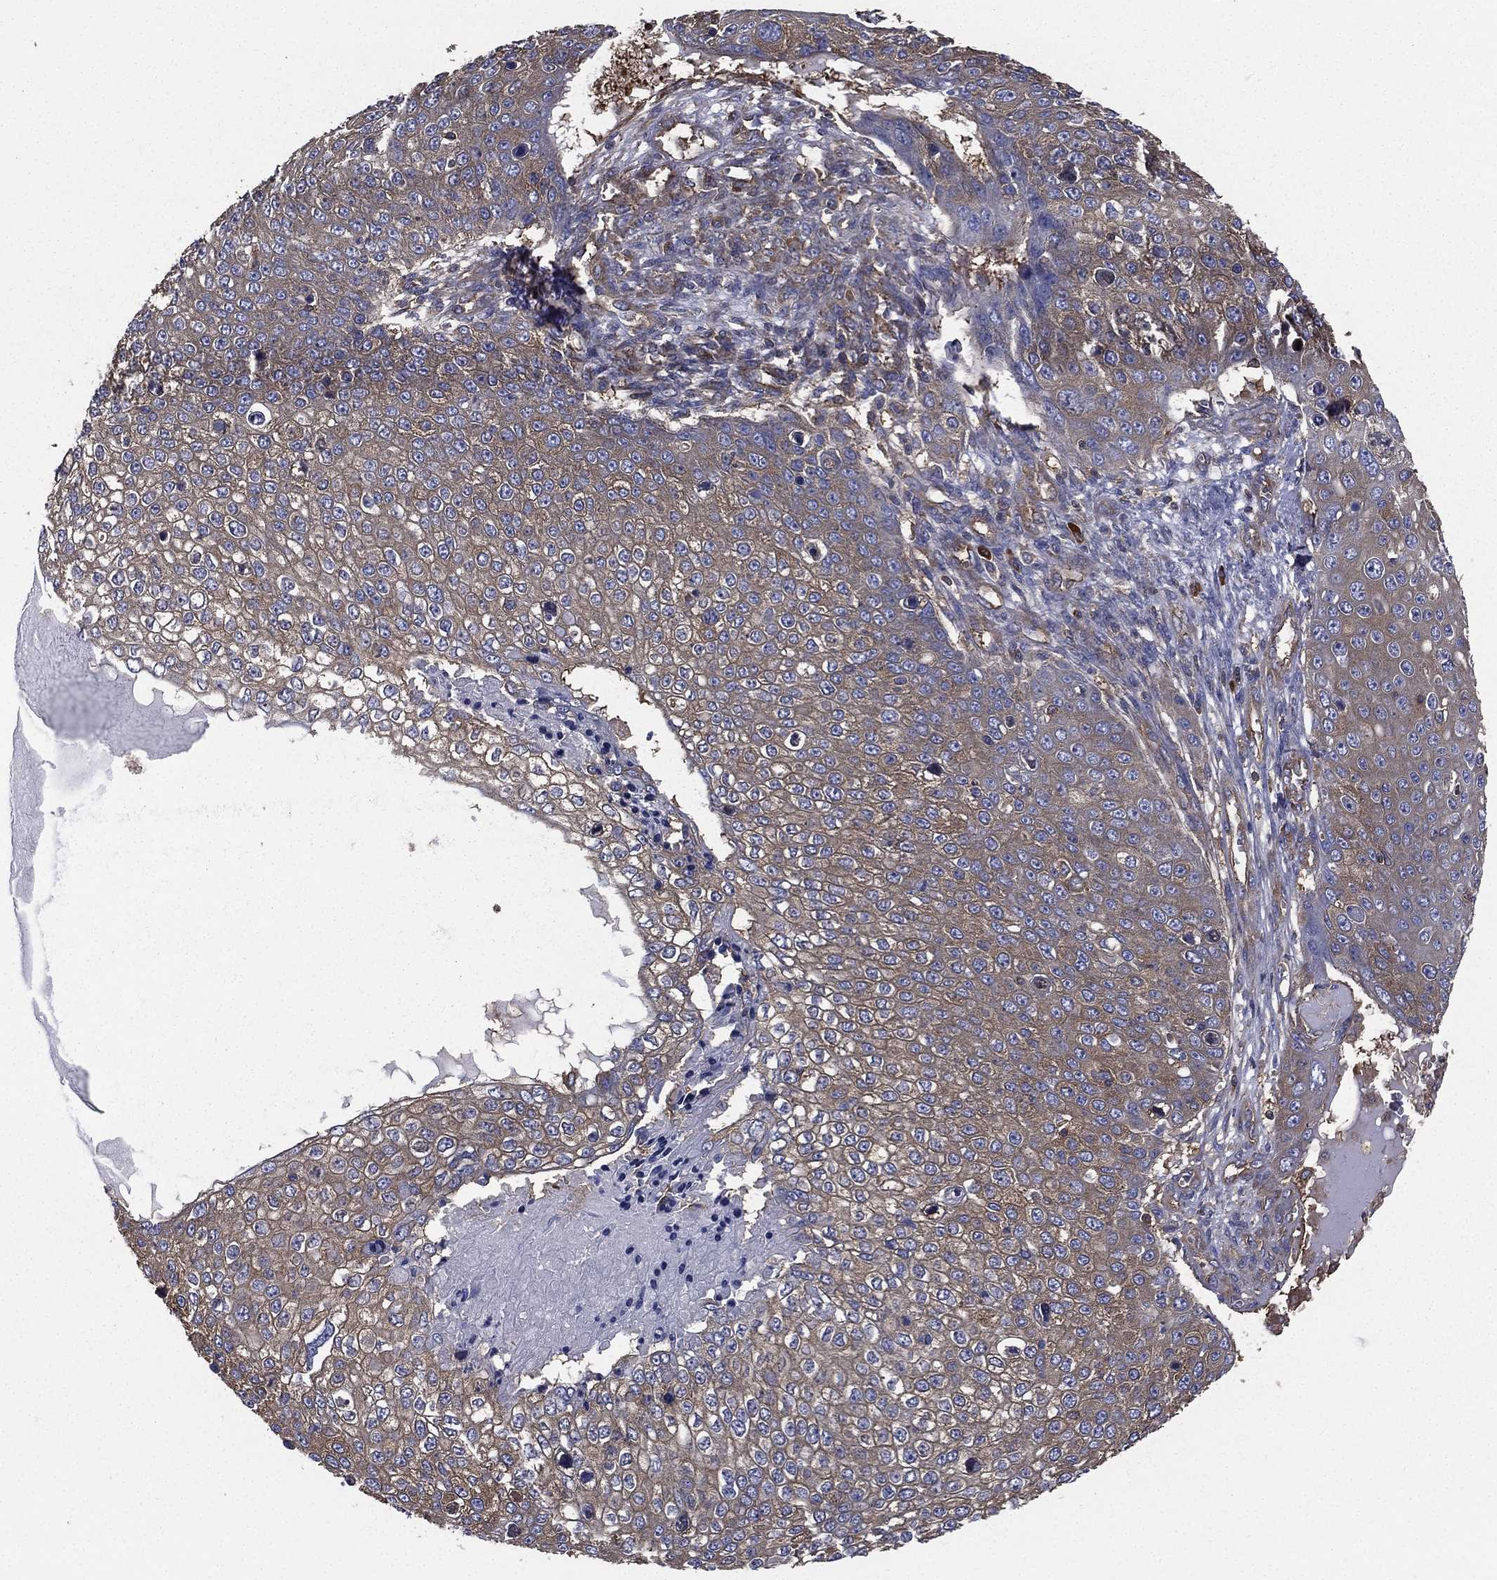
{"staining": {"intensity": "moderate", "quantity": "25%-75%", "location": "cytoplasmic/membranous"}, "tissue": "skin cancer", "cell_type": "Tumor cells", "image_type": "cancer", "snomed": [{"axis": "morphology", "description": "Squamous cell carcinoma, NOS"}, {"axis": "topography", "description": "Skin"}], "caption": "This image shows skin squamous cell carcinoma stained with immunohistochemistry (IHC) to label a protein in brown. The cytoplasmic/membranous of tumor cells show moderate positivity for the protein. Nuclei are counter-stained blue.", "gene": "SARS1", "patient": {"sex": "male", "age": 71}}